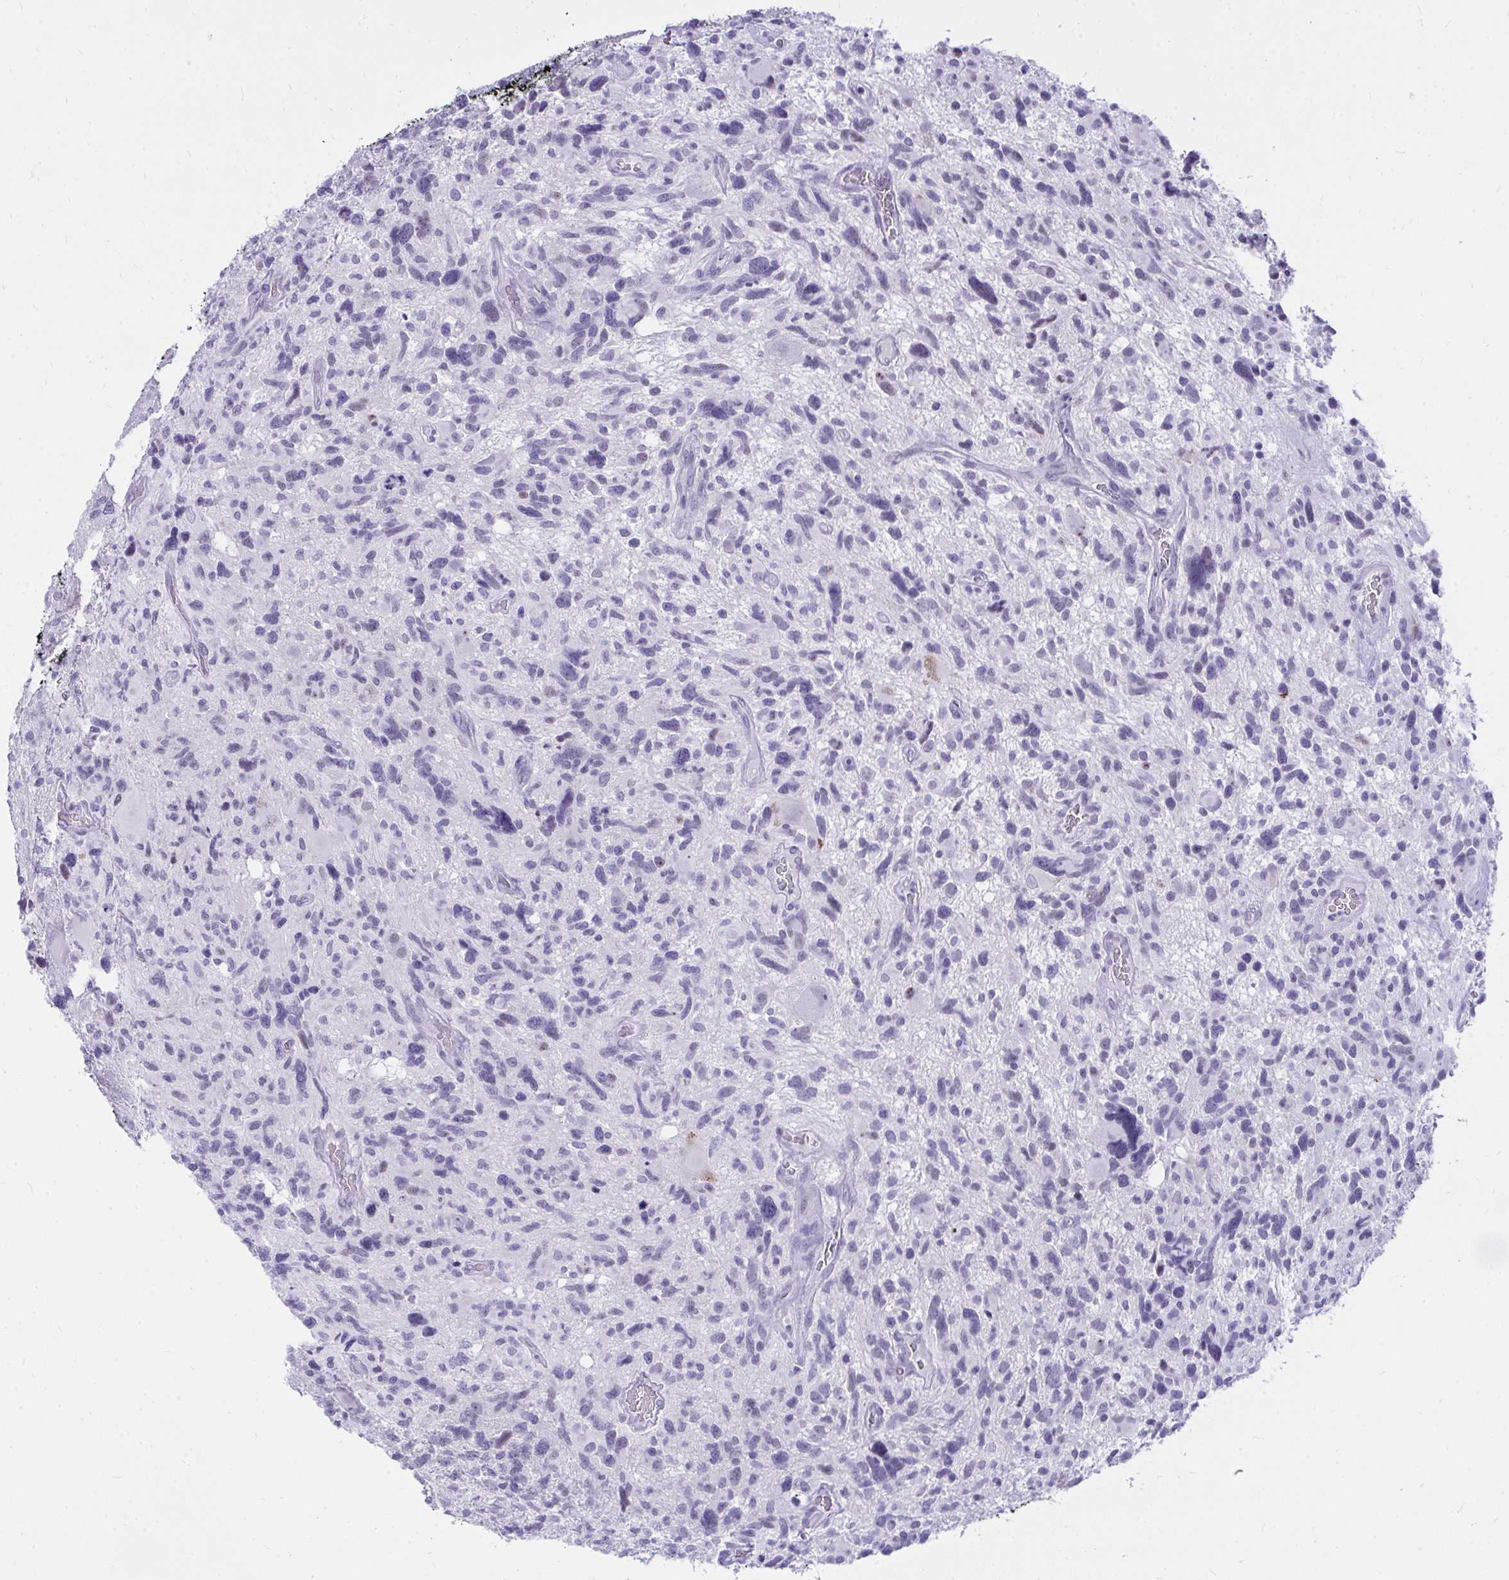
{"staining": {"intensity": "negative", "quantity": "none", "location": "none"}, "tissue": "glioma", "cell_type": "Tumor cells", "image_type": "cancer", "snomed": [{"axis": "morphology", "description": "Glioma, malignant, High grade"}, {"axis": "topography", "description": "Brain"}], "caption": "Protein analysis of malignant glioma (high-grade) demonstrates no significant positivity in tumor cells.", "gene": "OR5F1", "patient": {"sex": "male", "age": 49}}